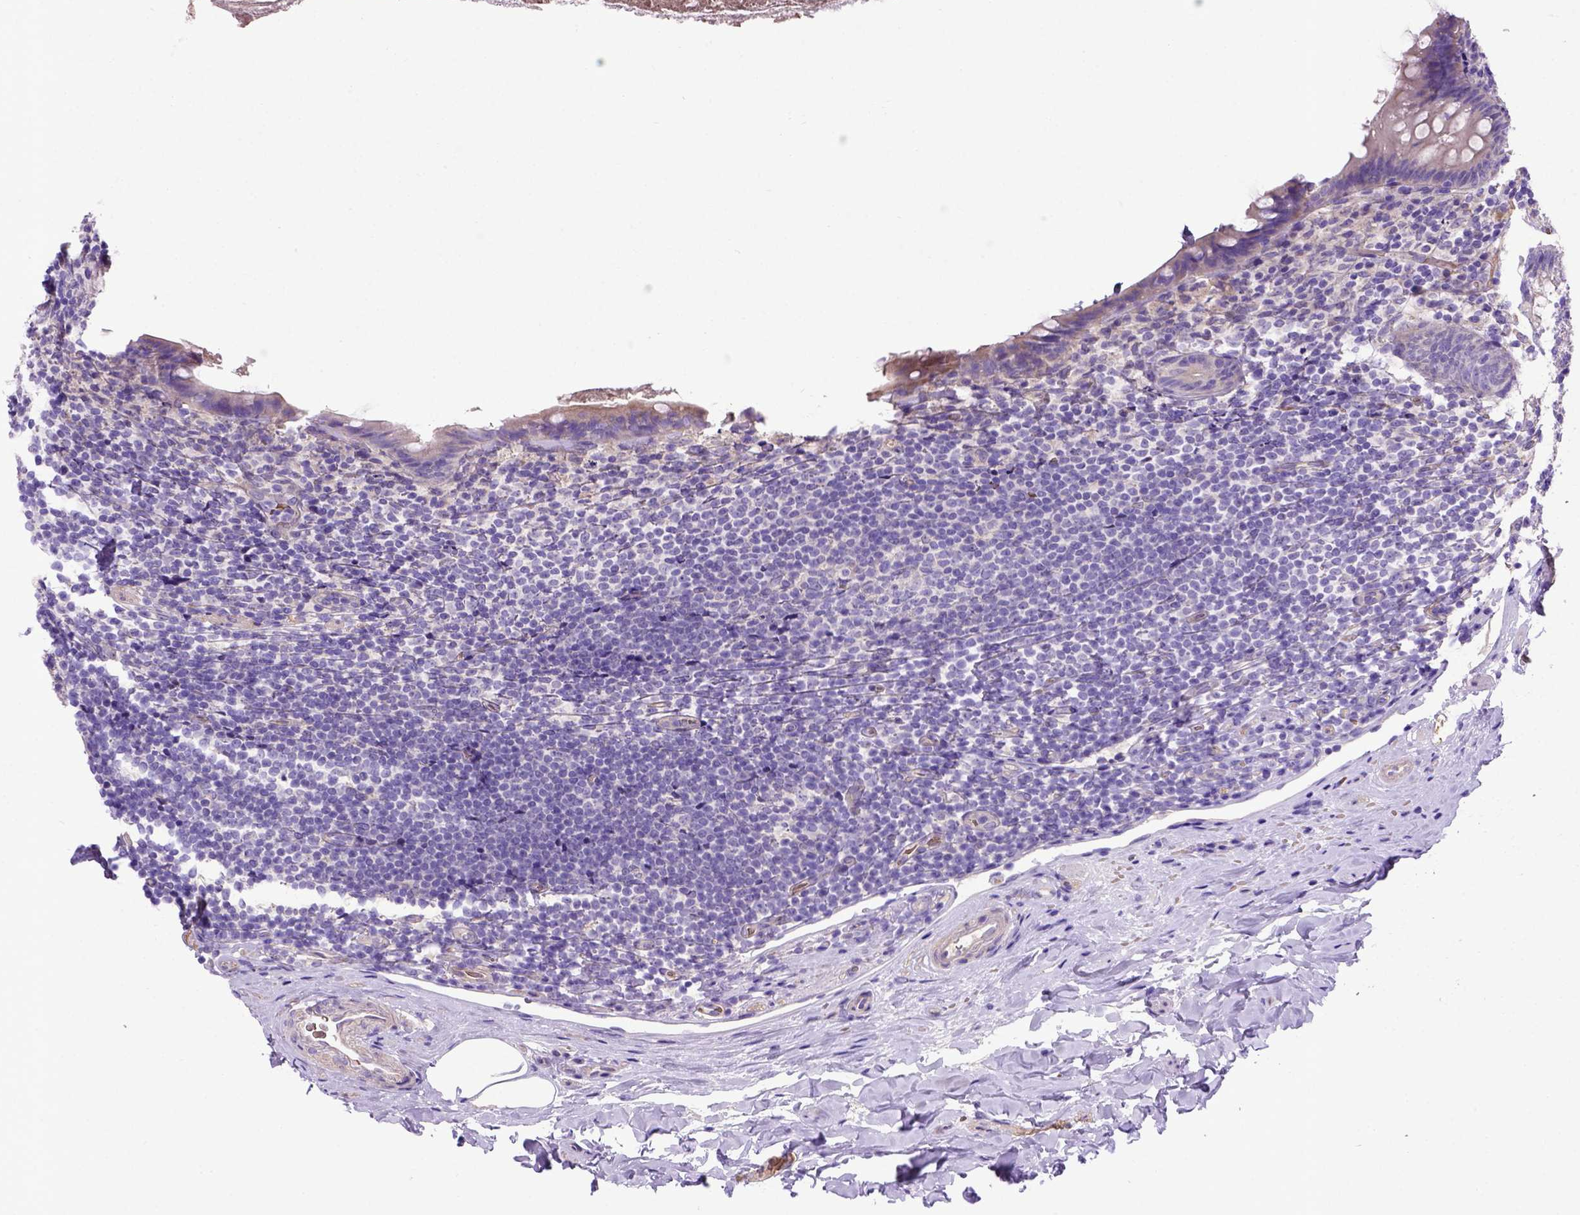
{"staining": {"intensity": "negative", "quantity": "none", "location": "none"}, "tissue": "appendix", "cell_type": "Glandular cells", "image_type": "normal", "snomed": [{"axis": "morphology", "description": "Normal tissue, NOS"}, {"axis": "topography", "description": "Appendix"}], "caption": "Immunohistochemistry micrograph of unremarkable appendix: appendix stained with DAB demonstrates no significant protein expression in glandular cells.", "gene": "ADAM12", "patient": {"sex": "male", "age": 47}}